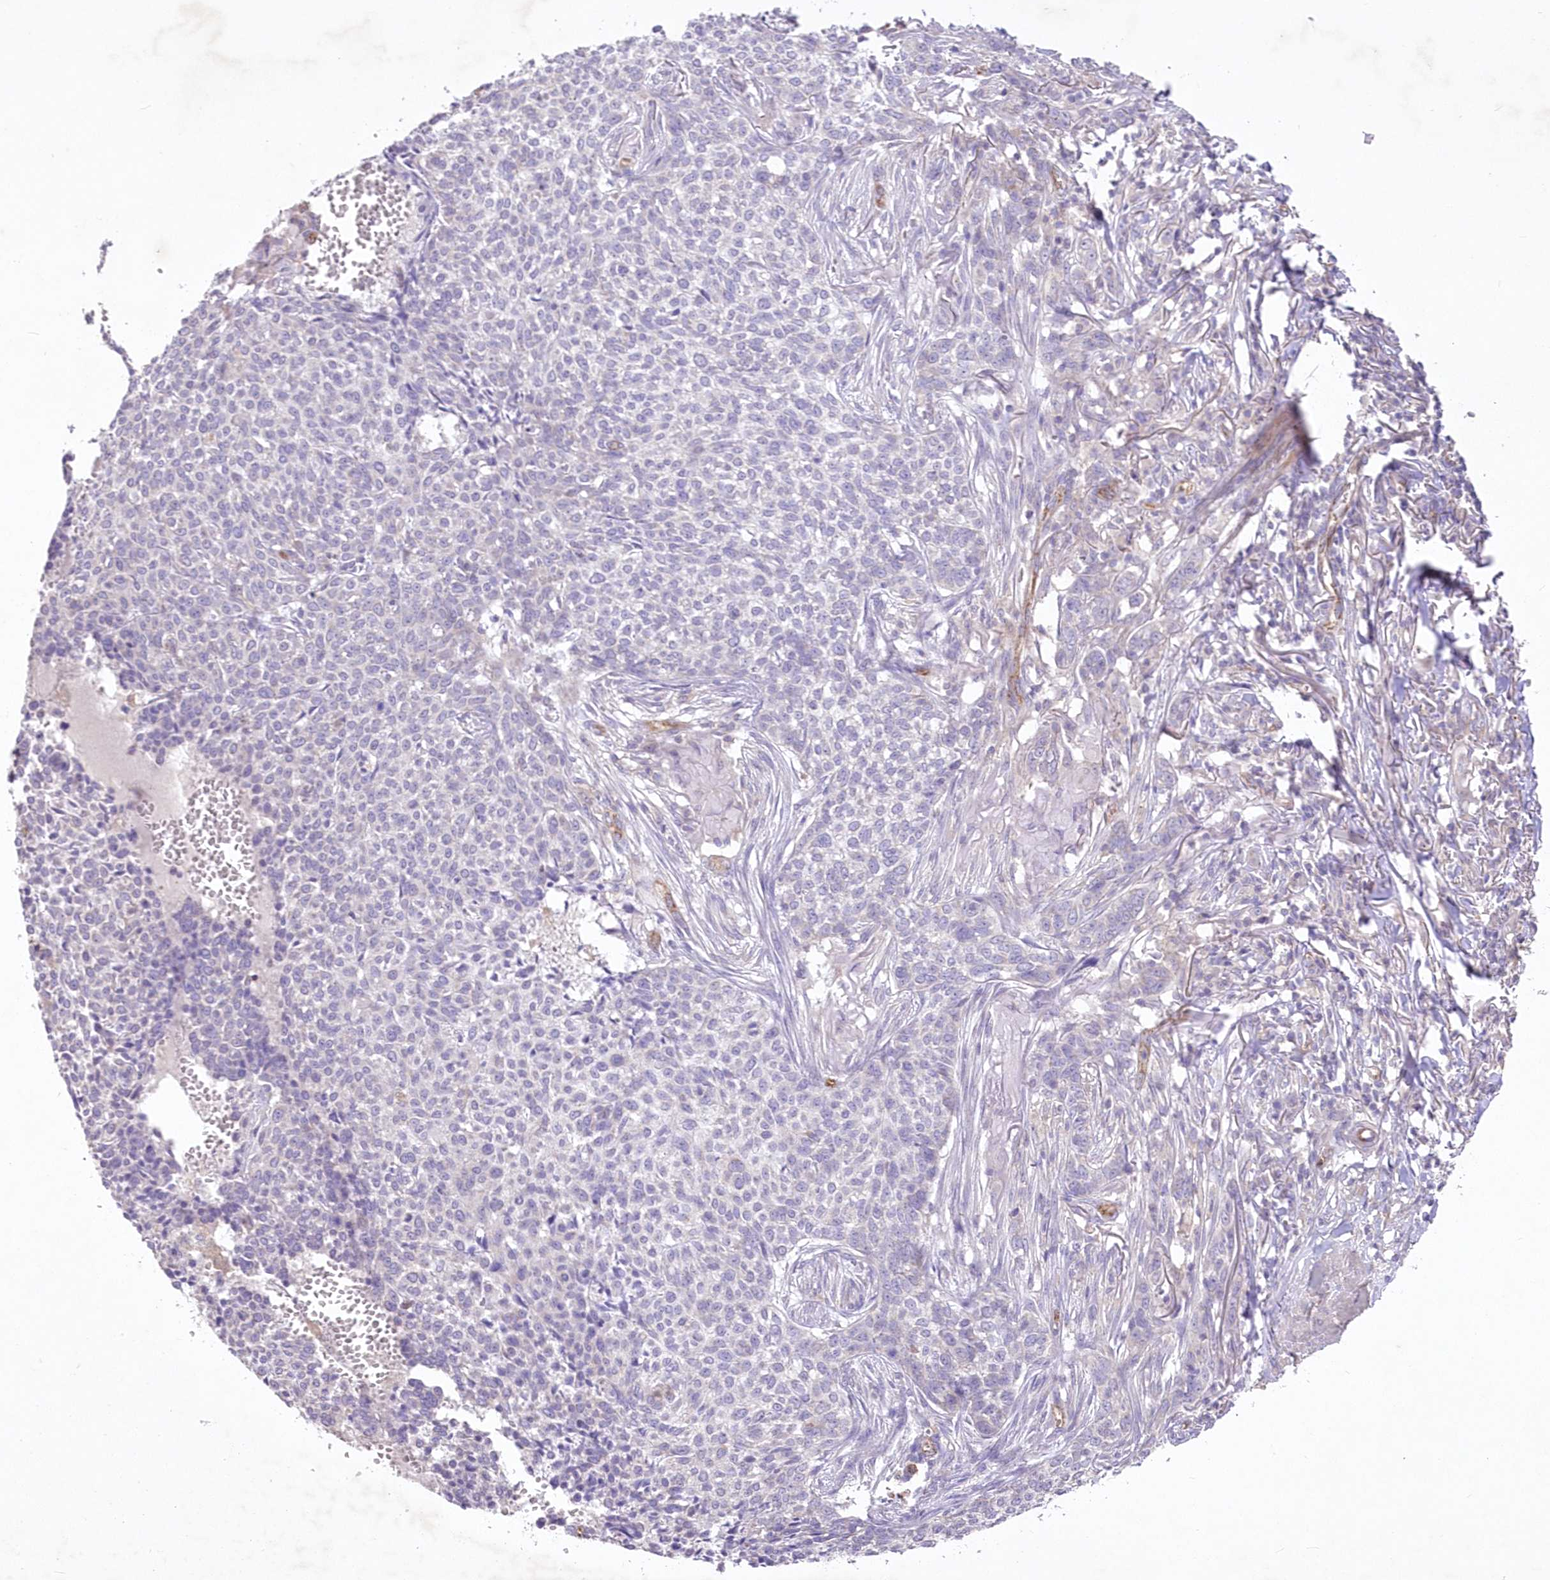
{"staining": {"intensity": "negative", "quantity": "none", "location": "none"}, "tissue": "skin cancer", "cell_type": "Tumor cells", "image_type": "cancer", "snomed": [{"axis": "morphology", "description": "Basal cell carcinoma"}, {"axis": "topography", "description": "Skin"}], "caption": "IHC of skin basal cell carcinoma displays no positivity in tumor cells.", "gene": "ITSN2", "patient": {"sex": "male", "age": 85}}